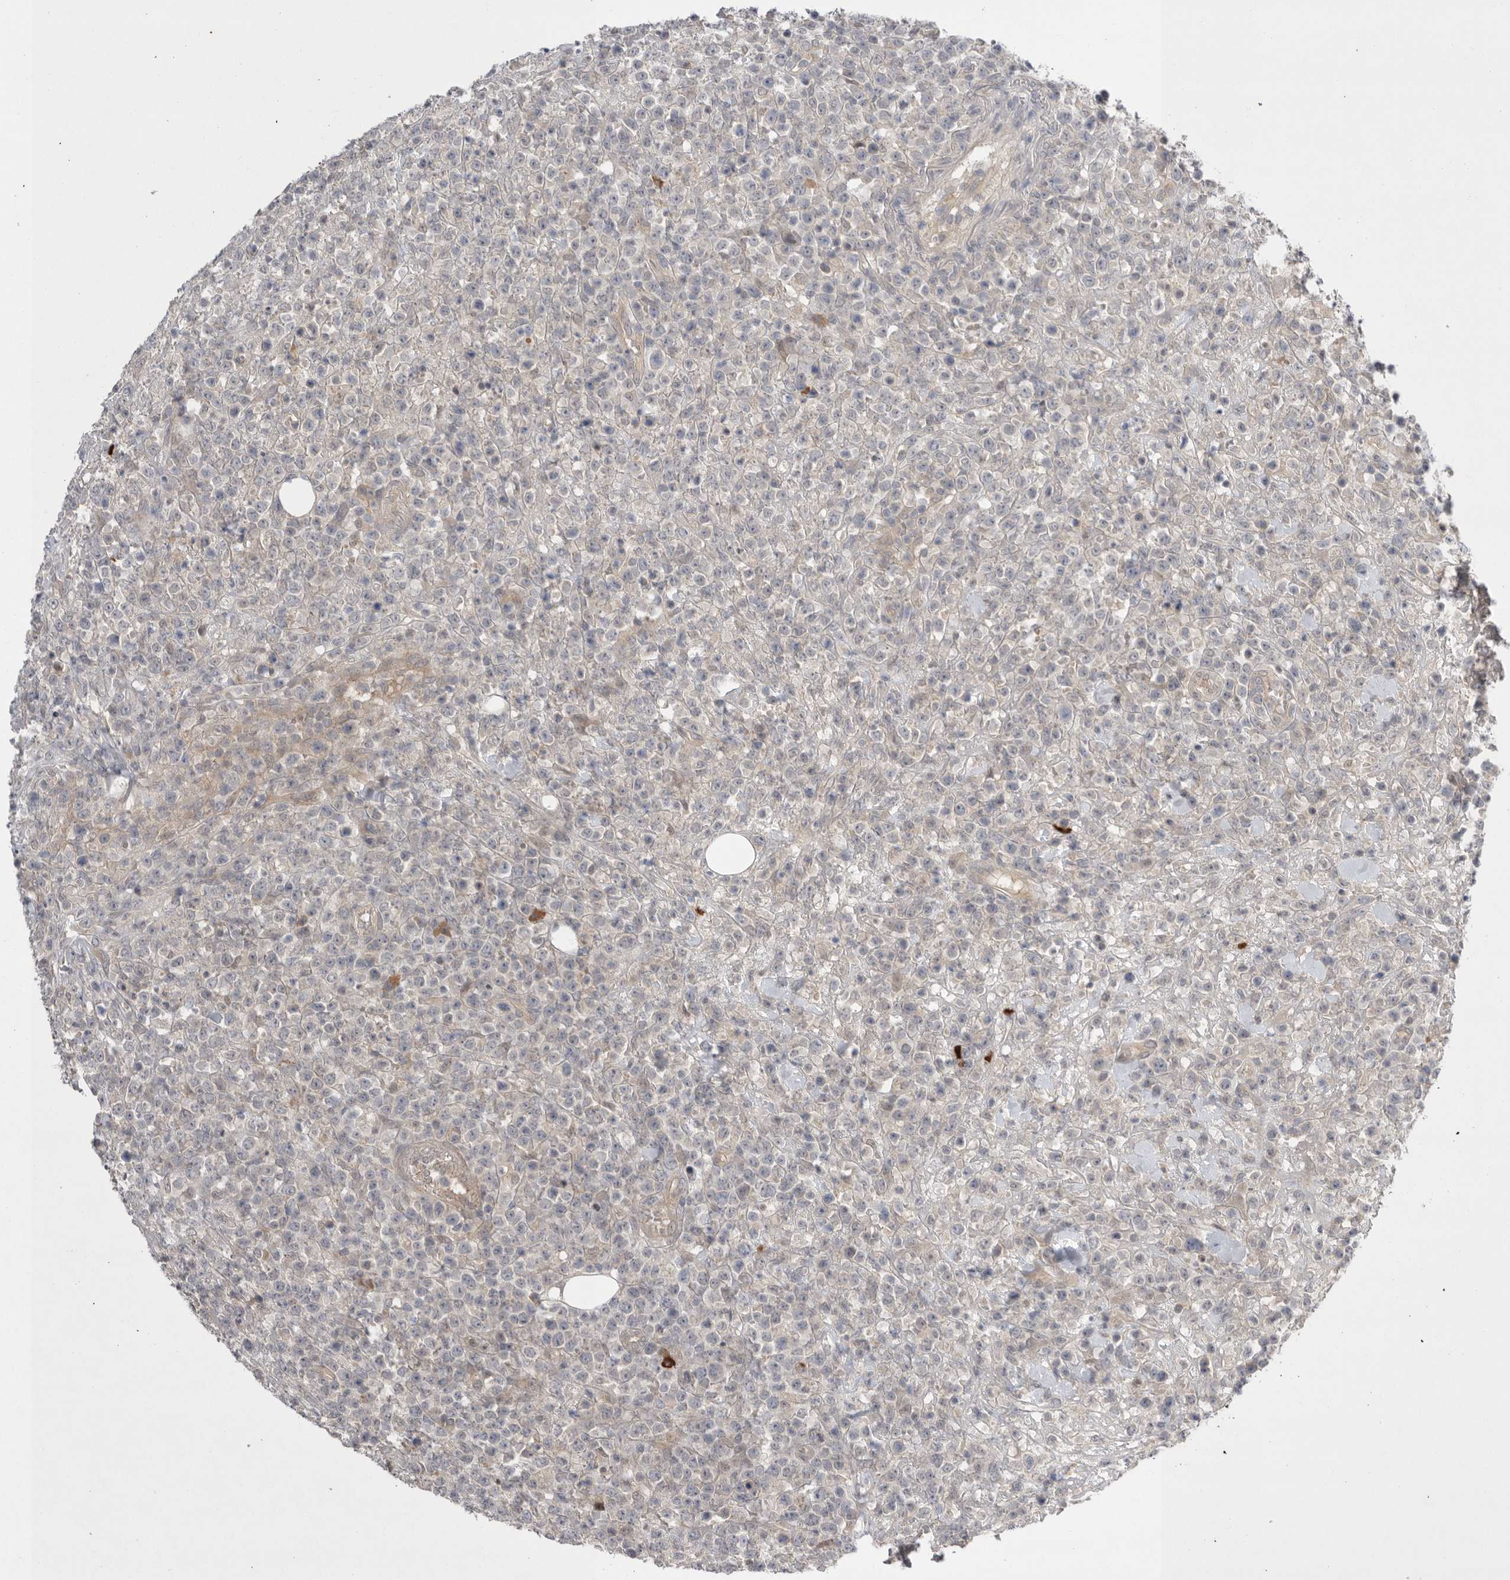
{"staining": {"intensity": "negative", "quantity": "none", "location": "none"}, "tissue": "lymphoma", "cell_type": "Tumor cells", "image_type": "cancer", "snomed": [{"axis": "morphology", "description": "Malignant lymphoma, non-Hodgkin's type, High grade"}, {"axis": "topography", "description": "Colon"}], "caption": "Tumor cells show no significant positivity in lymphoma. Brightfield microscopy of immunohistochemistry (IHC) stained with DAB (3,3'-diaminobenzidine) (brown) and hematoxylin (blue), captured at high magnification.", "gene": "NRCAM", "patient": {"sex": "female", "age": 53}}